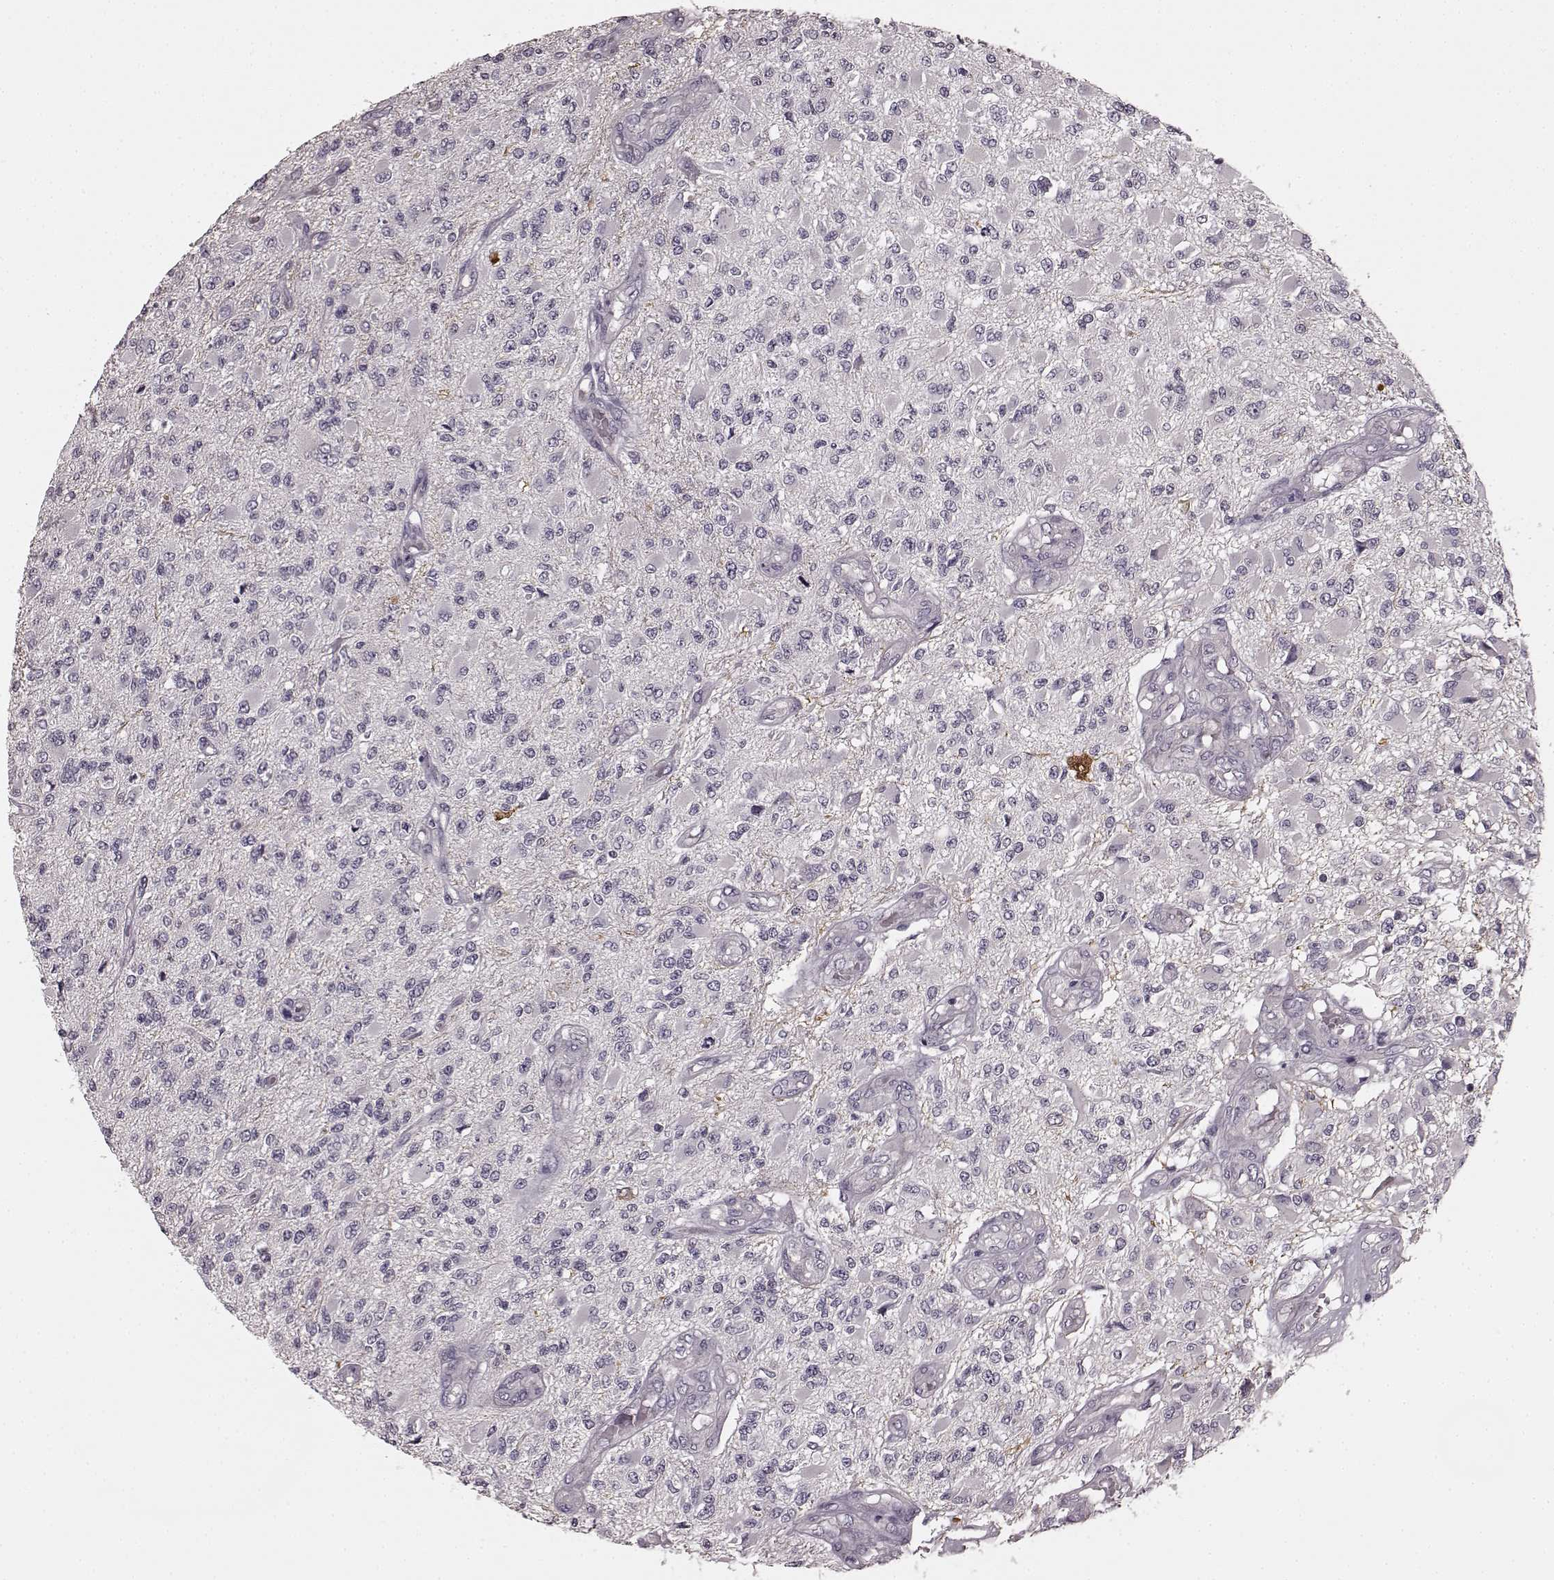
{"staining": {"intensity": "negative", "quantity": "none", "location": "none"}, "tissue": "glioma", "cell_type": "Tumor cells", "image_type": "cancer", "snomed": [{"axis": "morphology", "description": "Glioma, malignant, High grade"}, {"axis": "topography", "description": "Brain"}], "caption": "Immunohistochemical staining of glioma reveals no significant staining in tumor cells.", "gene": "PRKCE", "patient": {"sex": "female", "age": 63}}